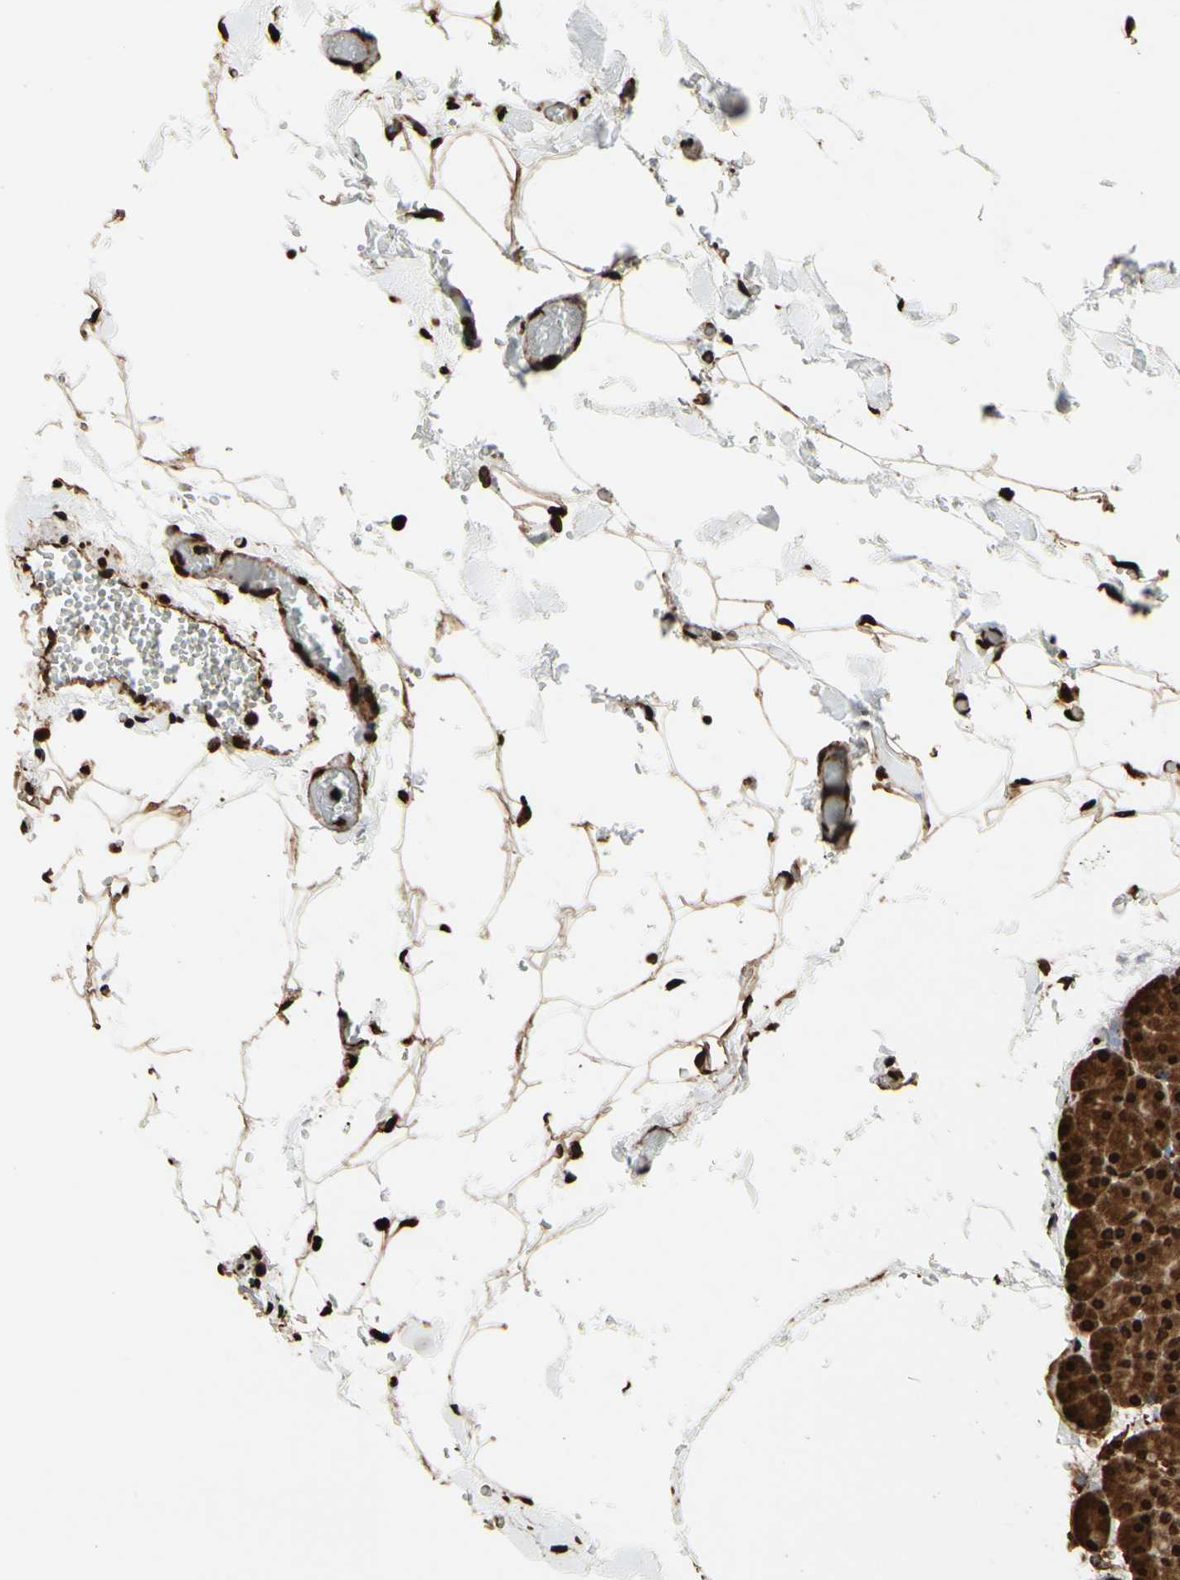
{"staining": {"intensity": "strong", "quantity": ">75%", "location": "cytoplasmic/membranous,nuclear"}, "tissue": "pancreas", "cell_type": "Exocrine glandular cells", "image_type": "normal", "snomed": [{"axis": "morphology", "description": "Normal tissue, NOS"}, {"axis": "topography", "description": "Pancreas"}], "caption": "Immunohistochemical staining of normal pancreas displays >75% levels of strong cytoplasmic/membranous,nuclear protein staining in approximately >75% of exocrine glandular cells. (brown staining indicates protein expression, while blue staining denotes nuclei).", "gene": "HNRNPK", "patient": {"sex": "female", "age": 35}}